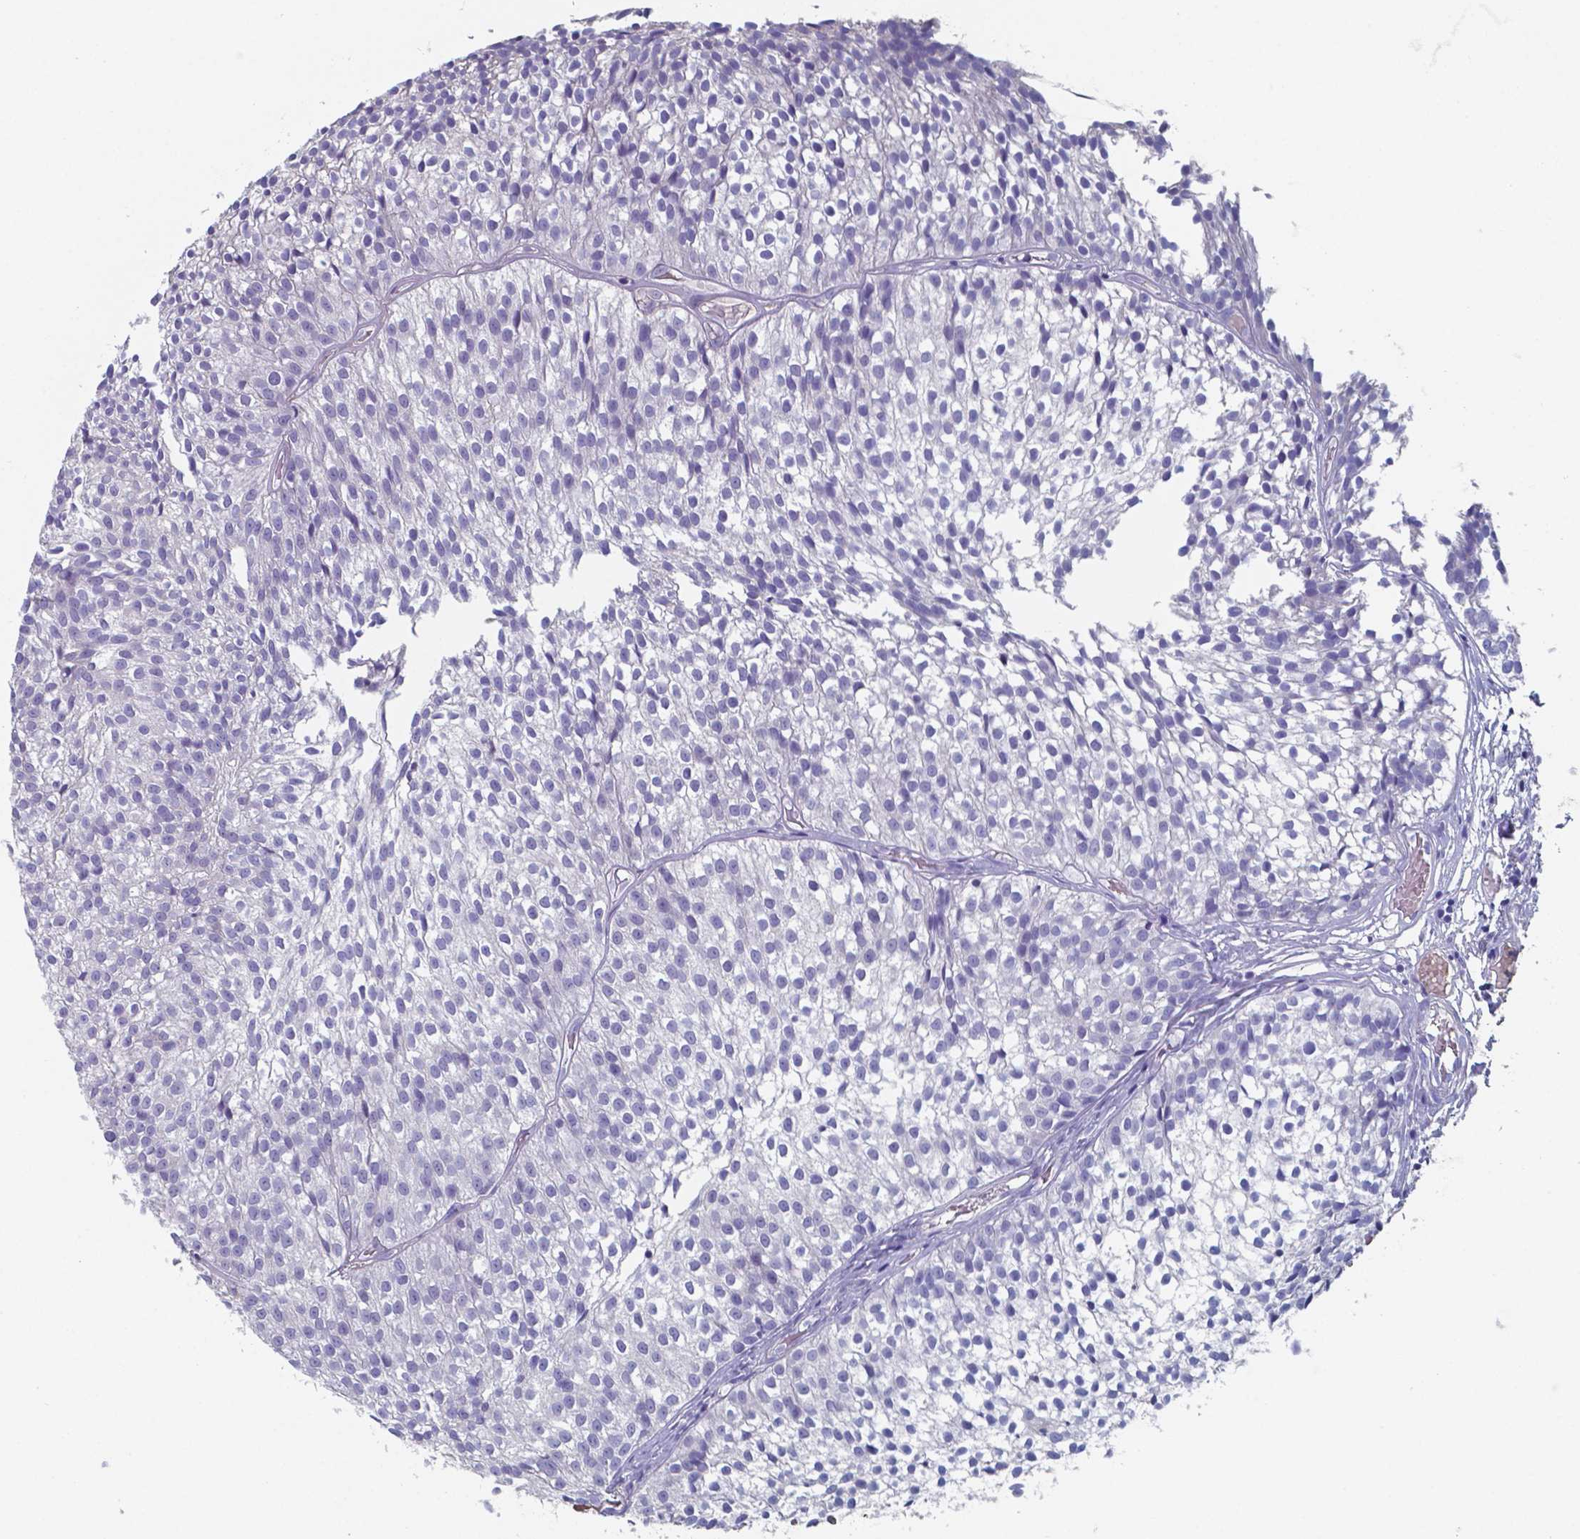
{"staining": {"intensity": "negative", "quantity": "none", "location": "none"}, "tissue": "urothelial cancer", "cell_type": "Tumor cells", "image_type": "cancer", "snomed": [{"axis": "morphology", "description": "Urothelial carcinoma, Low grade"}, {"axis": "topography", "description": "Urinary bladder"}], "caption": "High power microscopy histopathology image of an immunohistochemistry (IHC) micrograph of low-grade urothelial carcinoma, revealing no significant staining in tumor cells. Nuclei are stained in blue.", "gene": "BTBD17", "patient": {"sex": "male", "age": 63}}